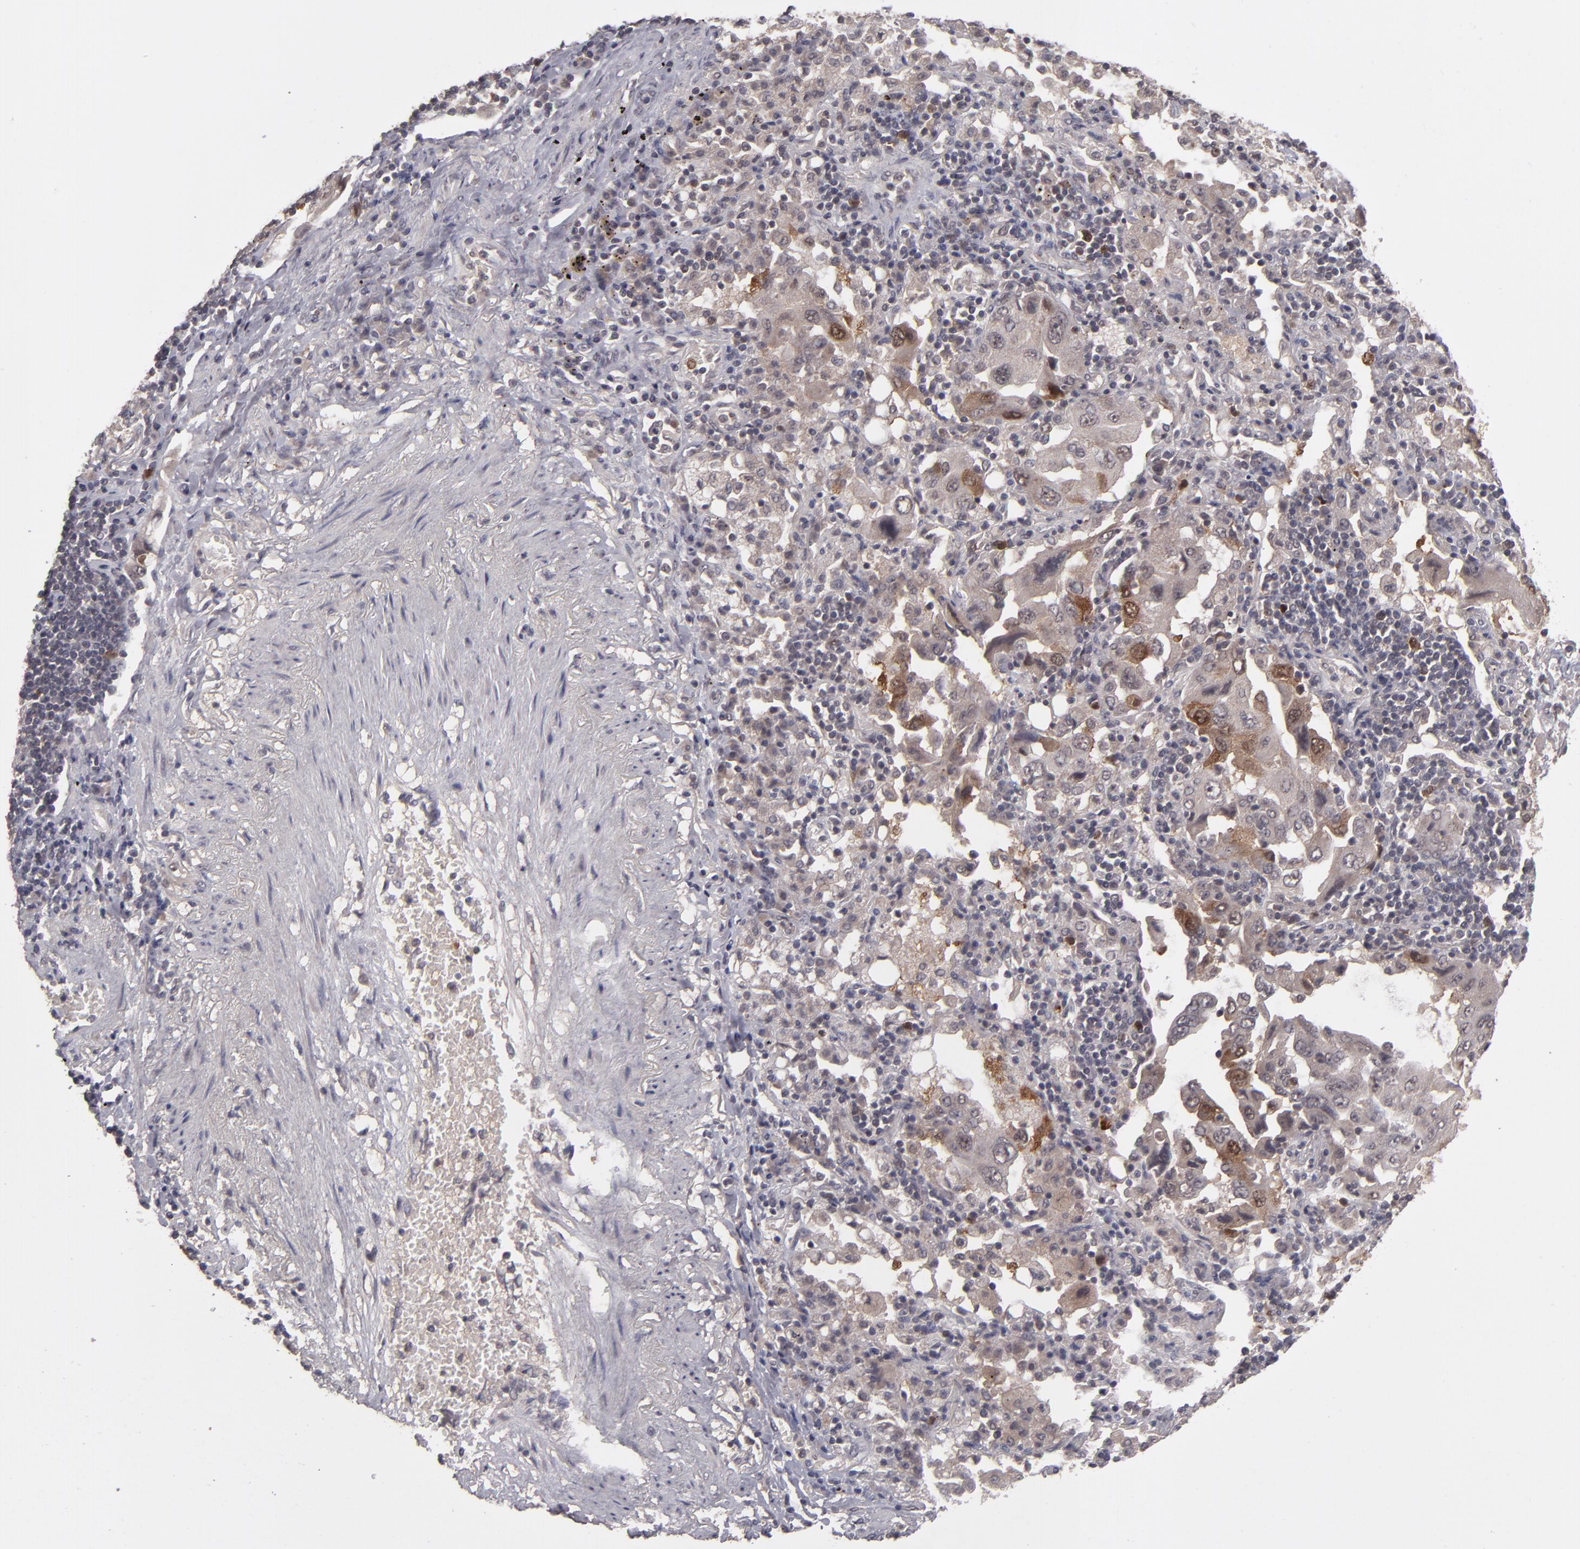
{"staining": {"intensity": "moderate", "quantity": "25%-75%", "location": "cytoplasmic/membranous"}, "tissue": "lung cancer", "cell_type": "Tumor cells", "image_type": "cancer", "snomed": [{"axis": "morphology", "description": "Adenocarcinoma, NOS"}, {"axis": "topography", "description": "Lung"}], "caption": "Approximately 25%-75% of tumor cells in human lung cancer display moderate cytoplasmic/membranous protein positivity as visualized by brown immunohistochemical staining.", "gene": "TYMS", "patient": {"sex": "female", "age": 65}}